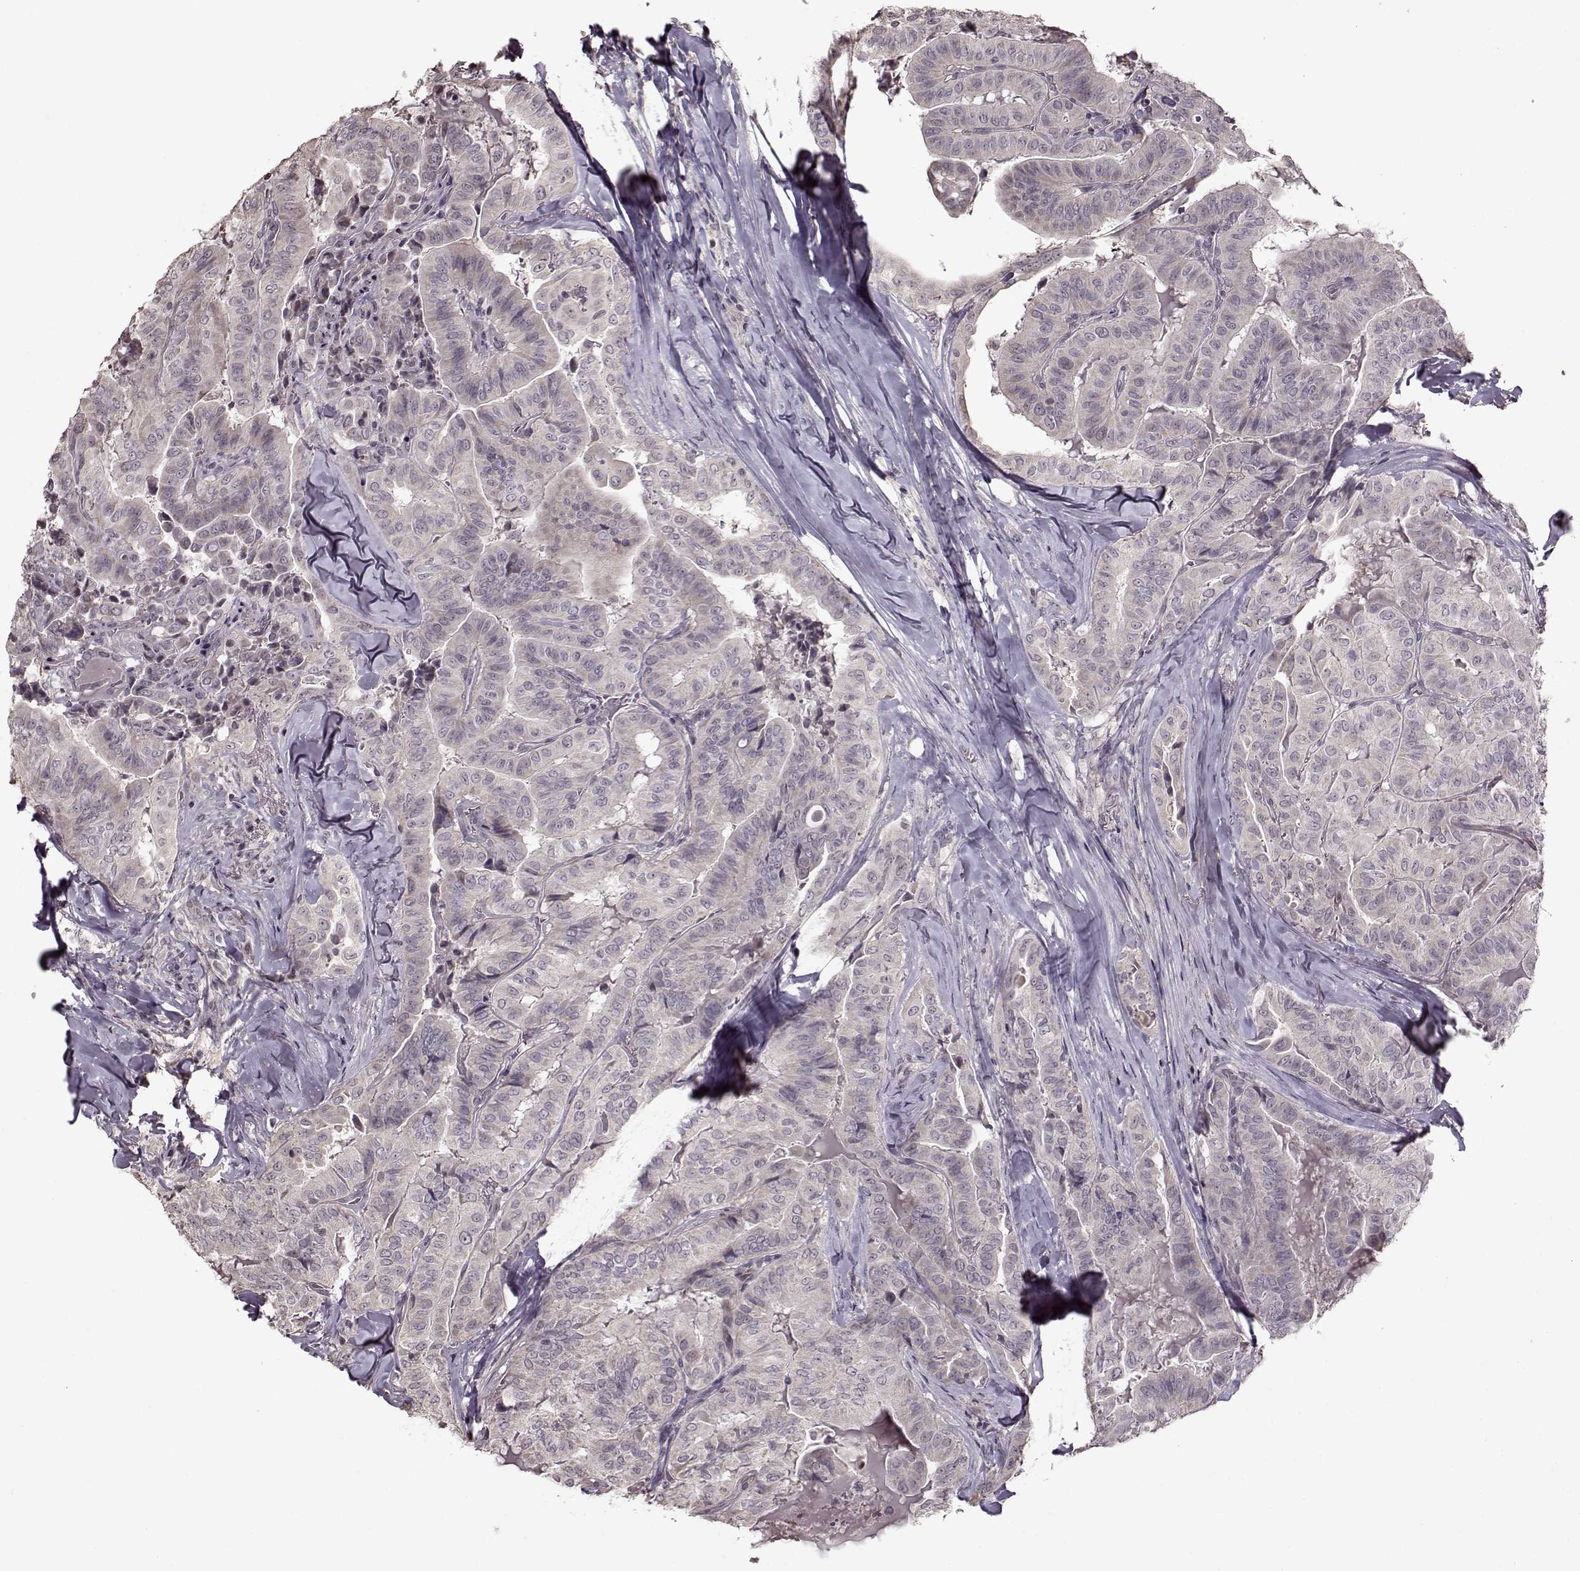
{"staining": {"intensity": "negative", "quantity": "none", "location": "none"}, "tissue": "thyroid cancer", "cell_type": "Tumor cells", "image_type": "cancer", "snomed": [{"axis": "morphology", "description": "Papillary adenocarcinoma, NOS"}, {"axis": "topography", "description": "Thyroid gland"}], "caption": "The photomicrograph exhibits no significant expression in tumor cells of thyroid cancer (papillary adenocarcinoma).", "gene": "FSHB", "patient": {"sex": "female", "age": 68}}